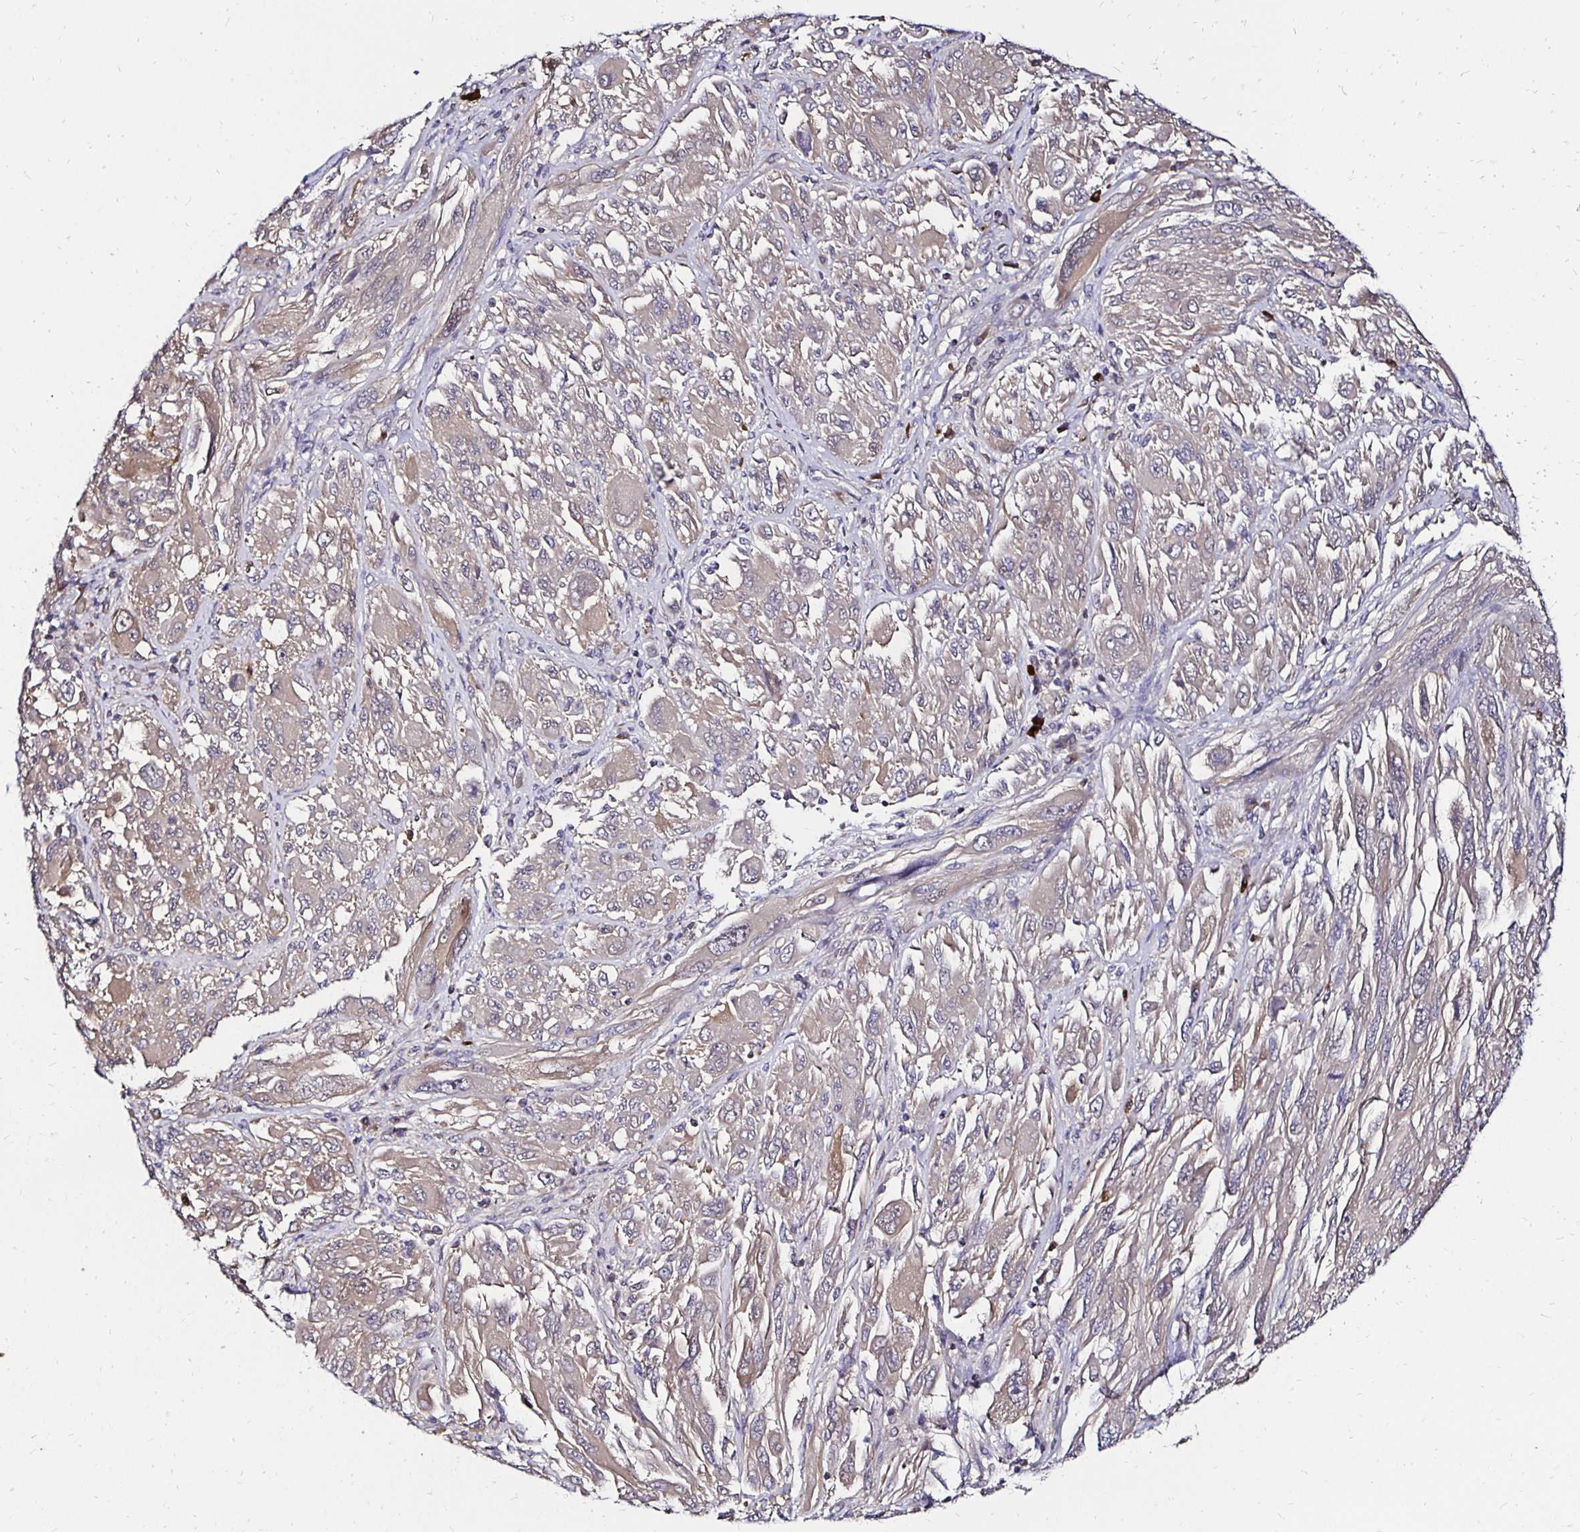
{"staining": {"intensity": "weak", "quantity": "25%-75%", "location": "cytoplasmic/membranous"}, "tissue": "melanoma", "cell_type": "Tumor cells", "image_type": "cancer", "snomed": [{"axis": "morphology", "description": "Malignant melanoma, NOS"}, {"axis": "topography", "description": "Skin"}], "caption": "High-power microscopy captured an immunohistochemistry (IHC) micrograph of malignant melanoma, revealing weak cytoplasmic/membranous expression in about 25%-75% of tumor cells.", "gene": "TXN", "patient": {"sex": "female", "age": 91}}